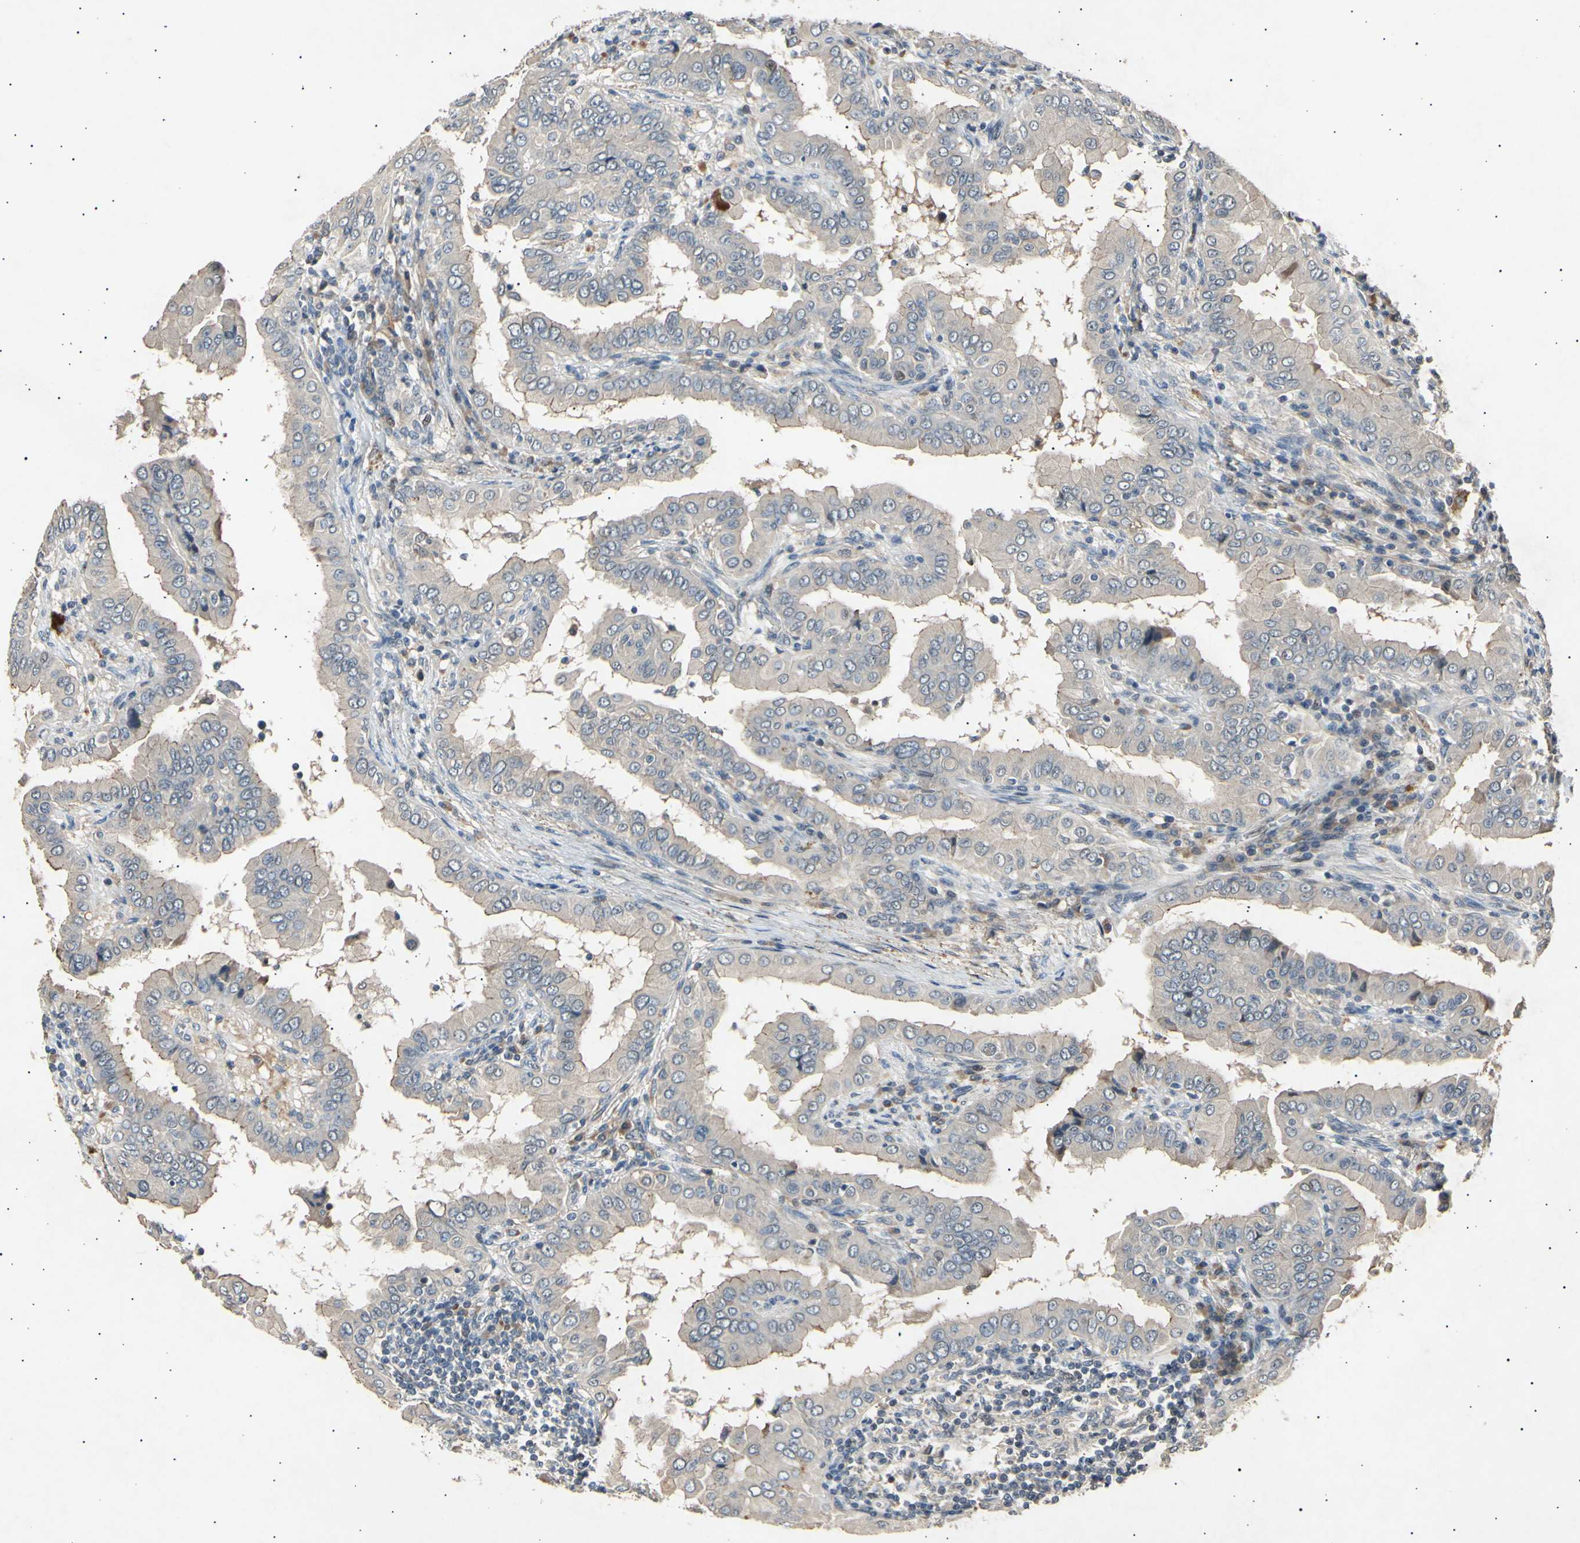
{"staining": {"intensity": "negative", "quantity": "none", "location": "none"}, "tissue": "thyroid cancer", "cell_type": "Tumor cells", "image_type": "cancer", "snomed": [{"axis": "morphology", "description": "Papillary adenocarcinoma, NOS"}, {"axis": "topography", "description": "Thyroid gland"}], "caption": "IHC photomicrograph of neoplastic tissue: human thyroid papillary adenocarcinoma stained with DAB exhibits no significant protein expression in tumor cells.", "gene": "ADCY3", "patient": {"sex": "male", "age": 33}}